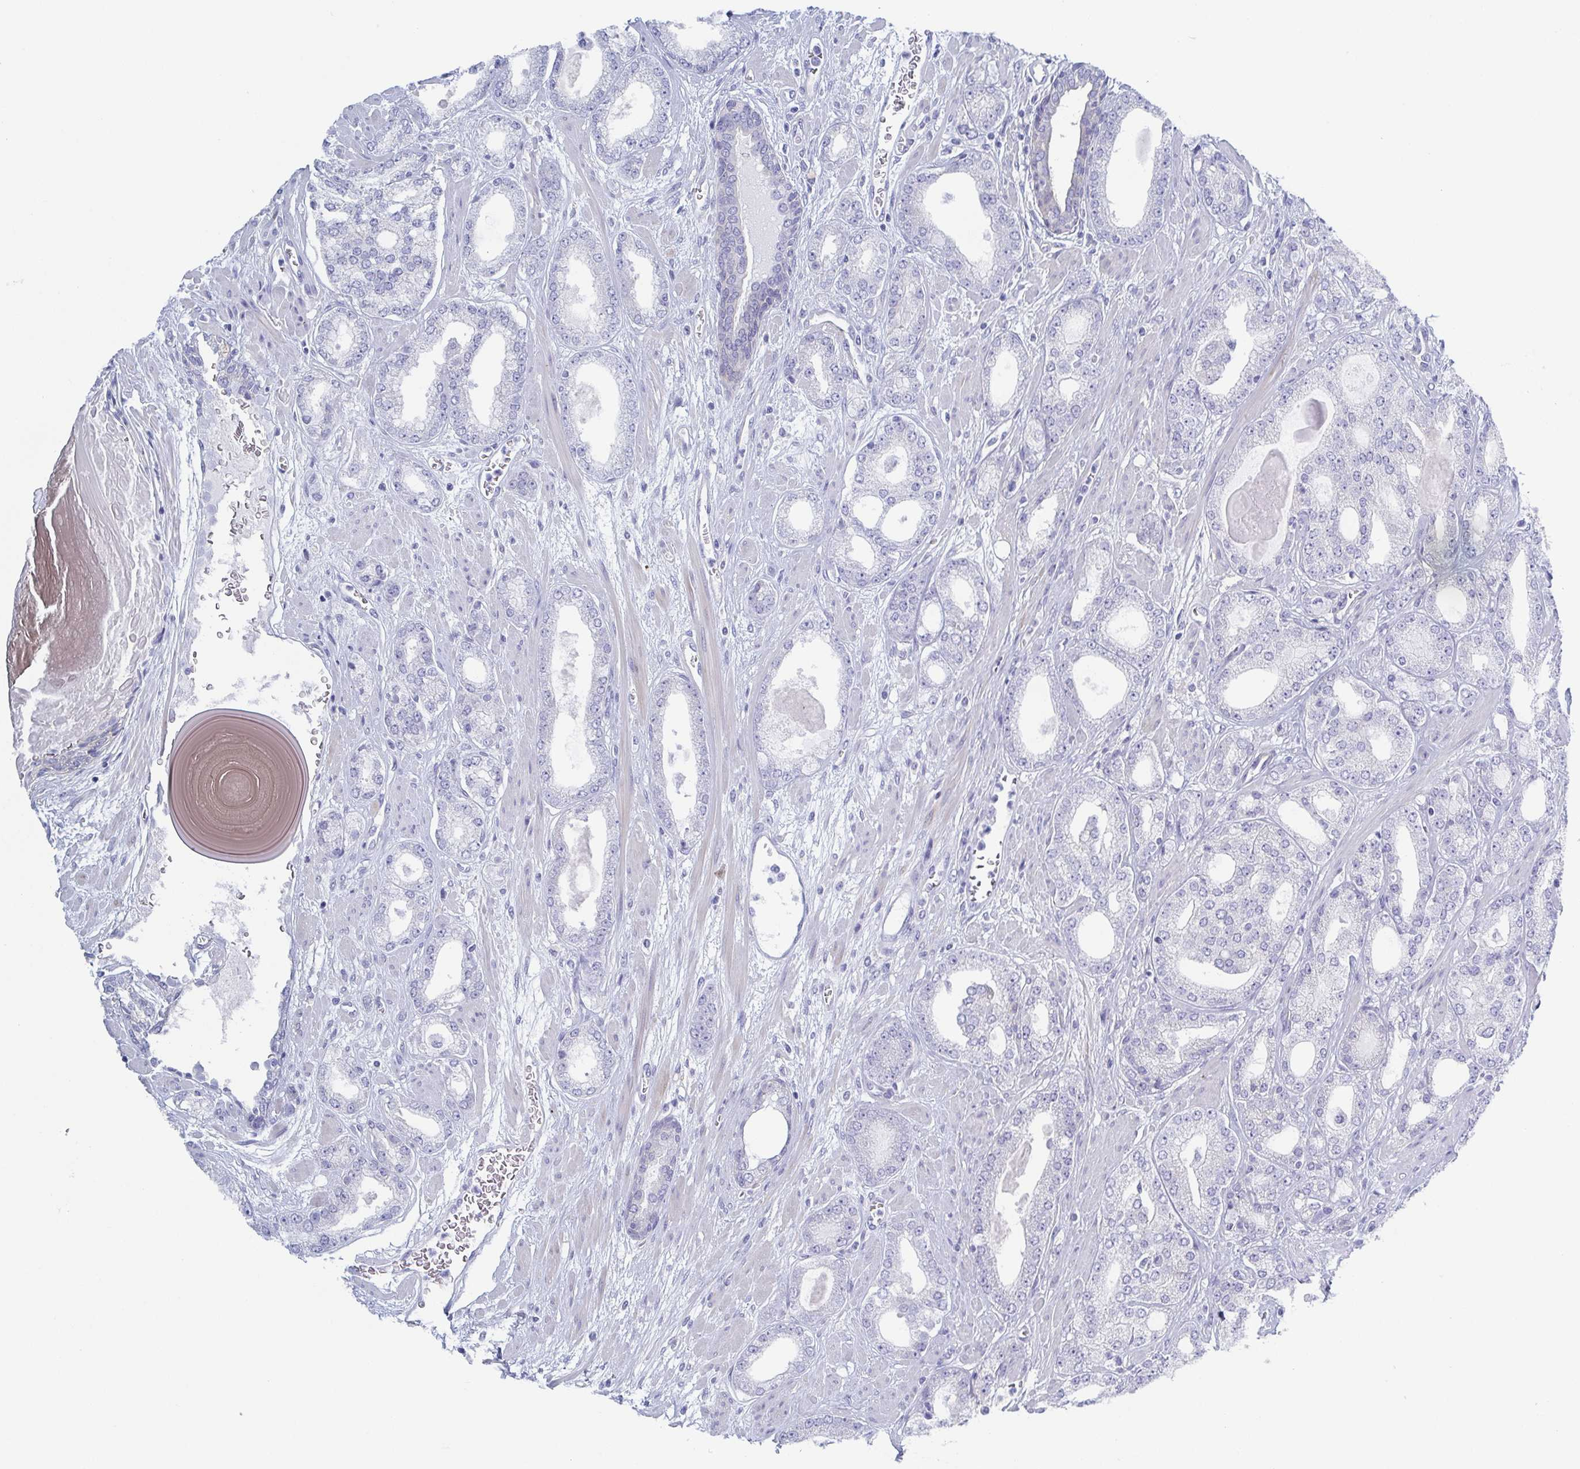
{"staining": {"intensity": "negative", "quantity": "none", "location": "none"}, "tissue": "prostate cancer", "cell_type": "Tumor cells", "image_type": "cancer", "snomed": [{"axis": "morphology", "description": "Adenocarcinoma, High grade"}, {"axis": "topography", "description": "Prostate"}], "caption": "High magnification brightfield microscopy of prostate adenocarcinoma (high-grade) stained with DAB (brown) and counterstained with hematoxylin (blue): tumor cells show no significant staining. (Stains: DAB (3,3'-diaminobenzidine) immunohistochemistry (IHC) with hematoxylin counter stain, Microscopy: brightfield microscopy at high magnification).", "gene": "DYNC1I1", "patient": {"sex": "male", "age": 64}}